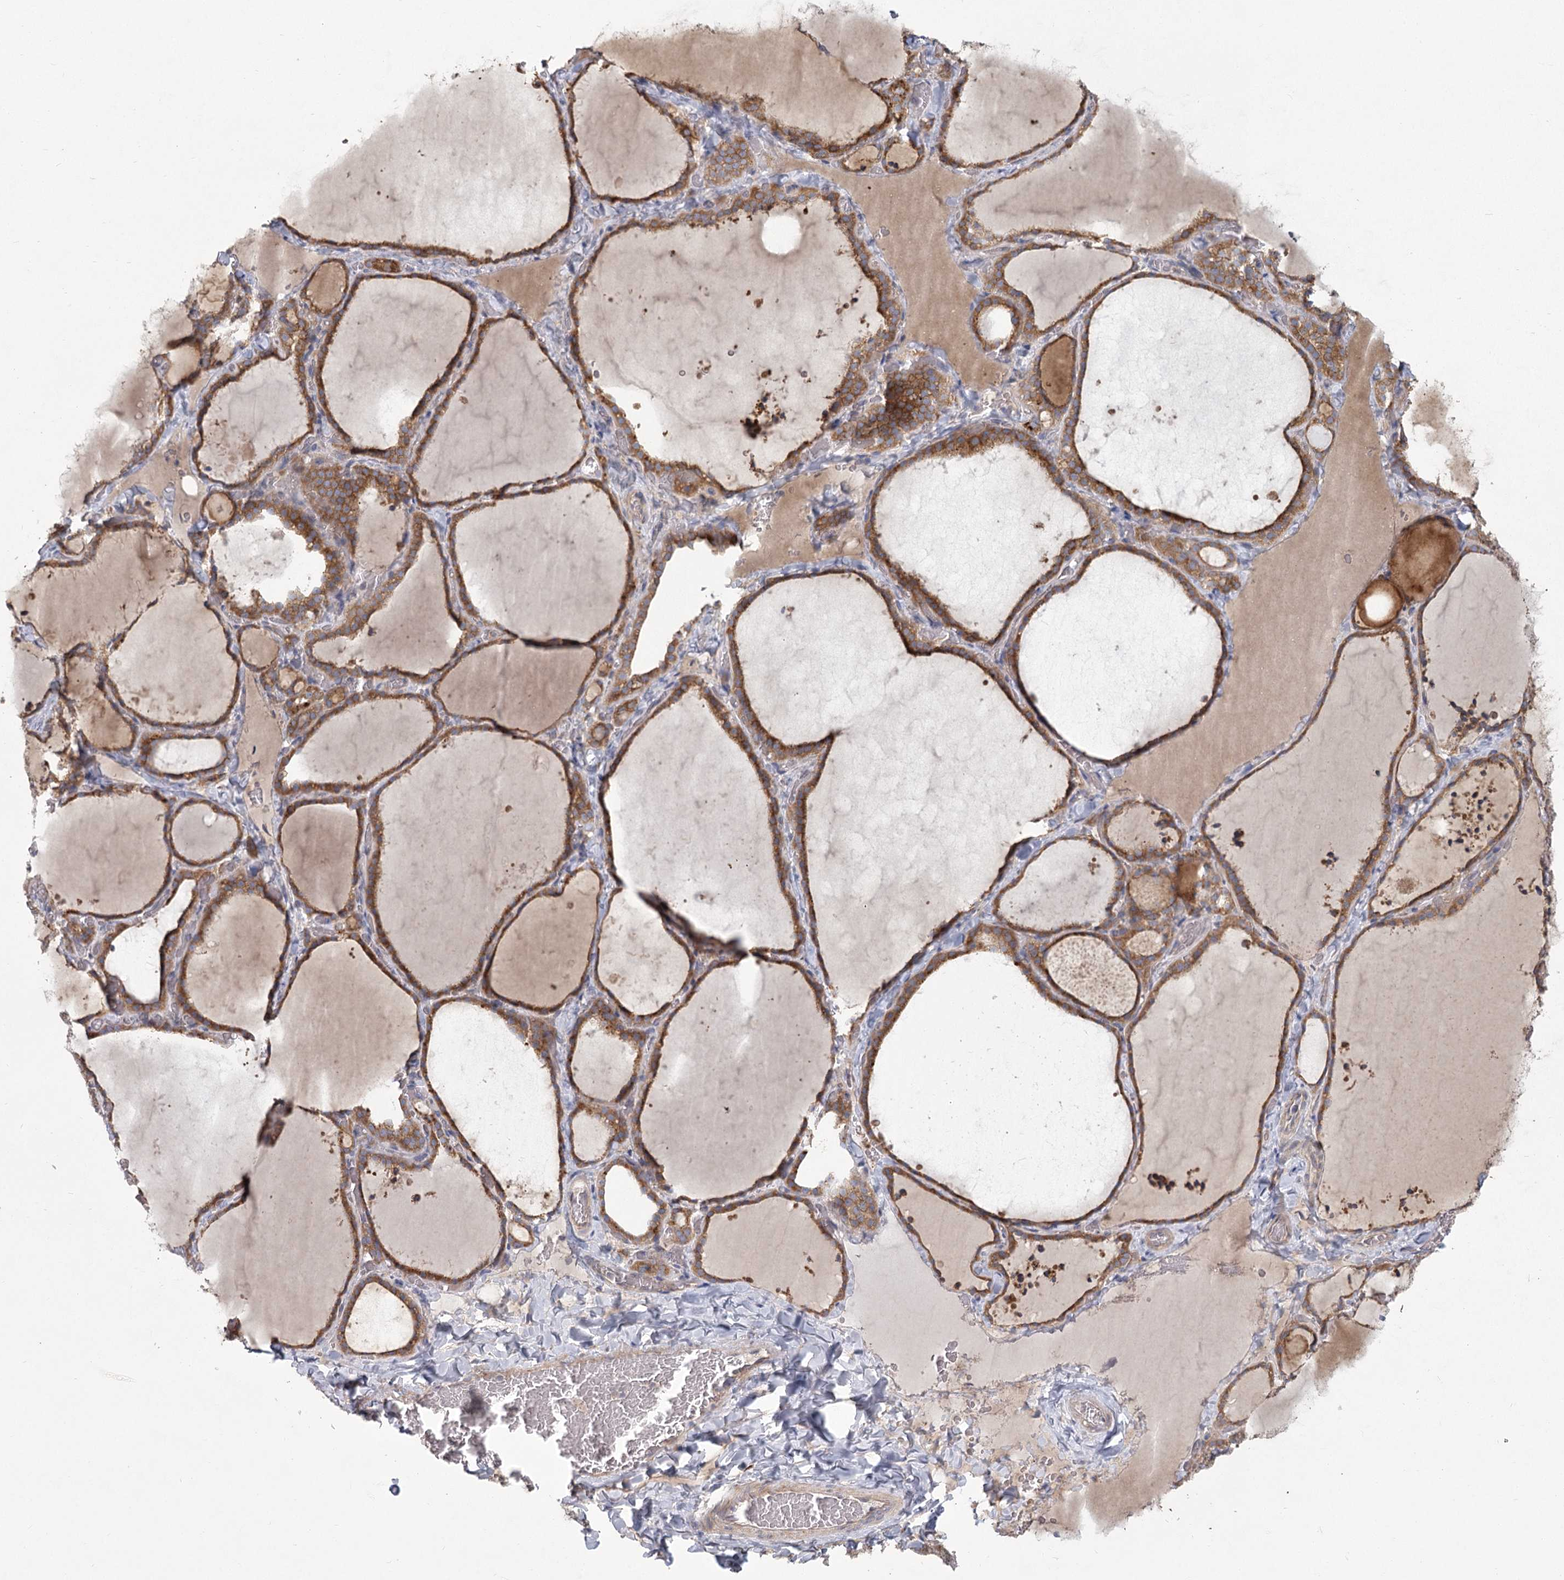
{"staining": {"intensity": "moderate", "quantity": ">75%", "location": "cytoplasmic/membranous"}, "tissue": "thyroid gland", "cell_type": "Glandular cells", "image_type": "normal", "snomed": [{"axis": "morphology", "description": "Normal tissue, NOS"}, {"axis": "topography", "description": "Thyroid gland"}], "caption": "The photomicrograph reveals staining of benign thyroid gland, revealing moderate cytoplasmic/membranous protein positivity (brown color) within glandular cells. The staining is performed using DAB (3,3'-diaminobenzidine) brown chromogen to label protein expression. The nuclei are counter-stained blue using hematoxylin.", "gene": "CNTLN", "patient": {"sex": "female", "age": 22}}